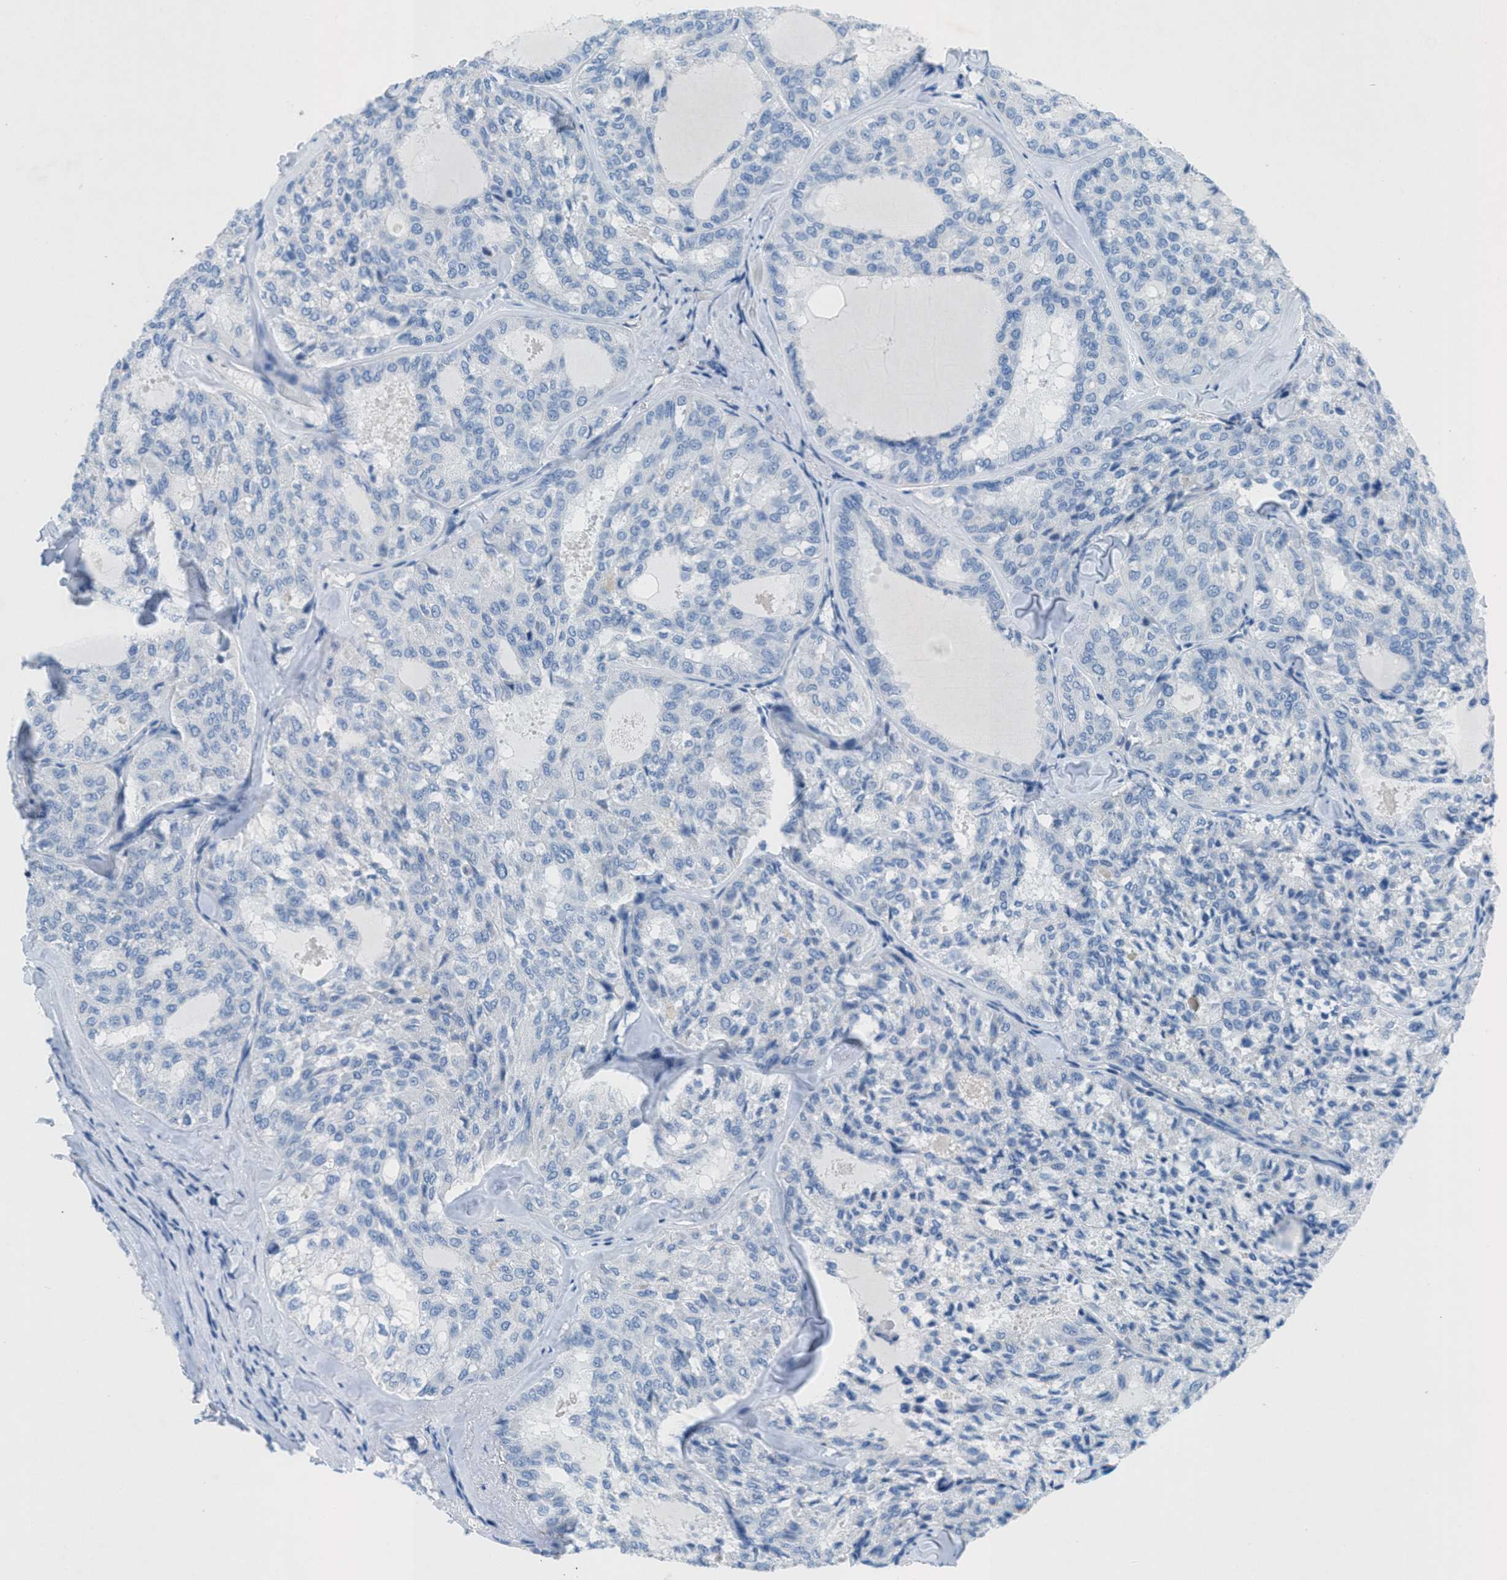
{"staining": {"intensity": "negative", "quantity": "none", "location": "none"}, "tissue": "thyroid cancer", "cell_type": "Tumor cells", "image_type": "cancer", "snomed": [{"axis": "morphology", "description": "Follicular adenoma carcinoma, NOS"}, {"axis": "topography", "description": "Thyroid gland"}], "caption": "Thyroid cancer stained for a protein using IHC displays no expression tumor cells.", "gene": "GALNT17", "patient": {"sex": "male", "age": 75}}